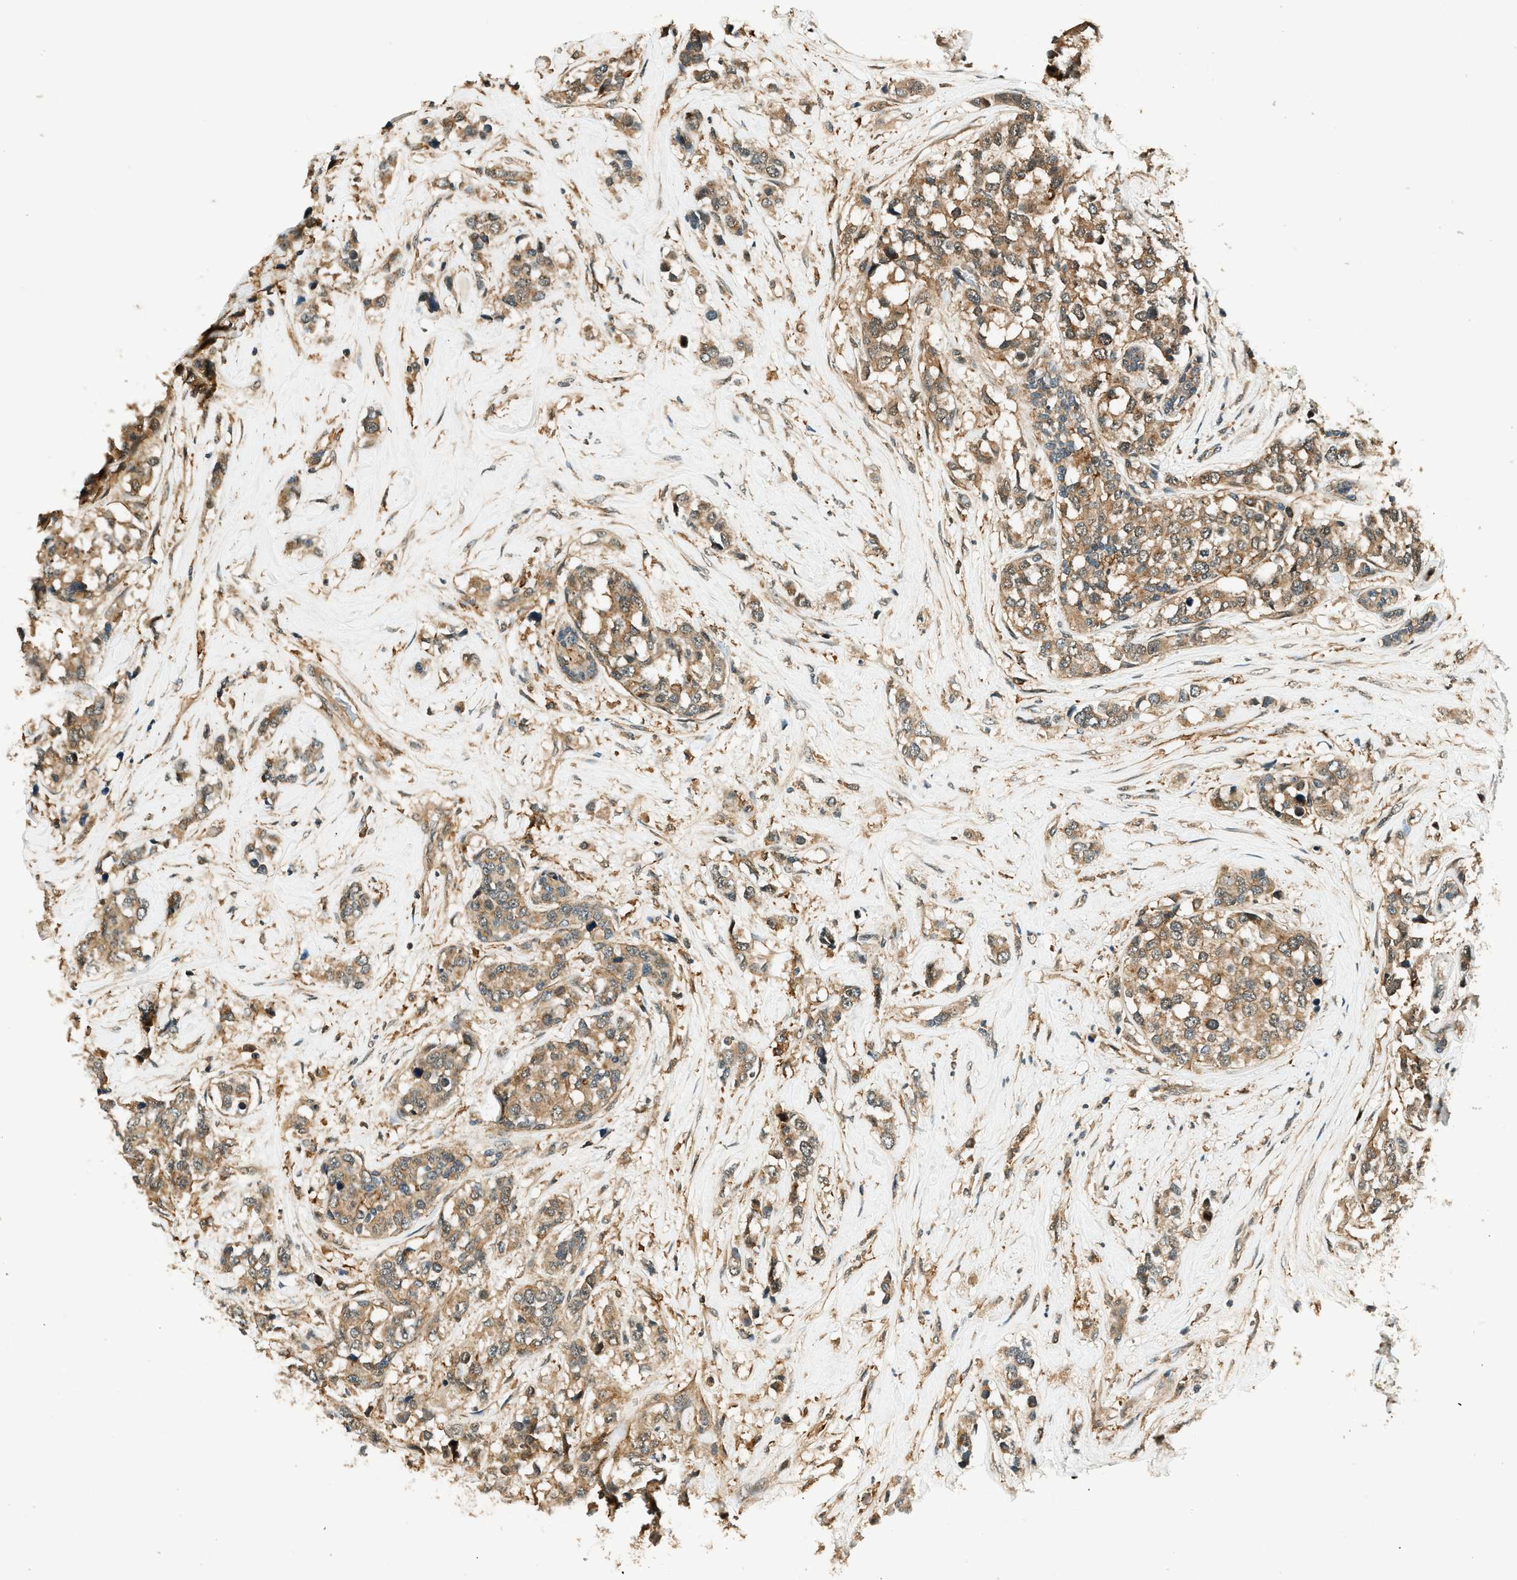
{"staining": {"intensity": "moderate", "quantity": ">75%", "location": "cytoplasmic/membranous"}, "tissue": "breast cancer", "cell_type": "Tumor cells", "image_type": "cancer", "snomed": [{"axis": "morphology", "description": "Lobular carcinoma"}, {"axis": "topography", "description": "Breast"}], "caption": "DAB immunohistochemical staining of breast cancer displays moderate cytoplasmic/membranous protein positivity in about >75% of tumor cells.", "gene": "ARHGEF11", "patient": {"sex": "female", "age": 59}}